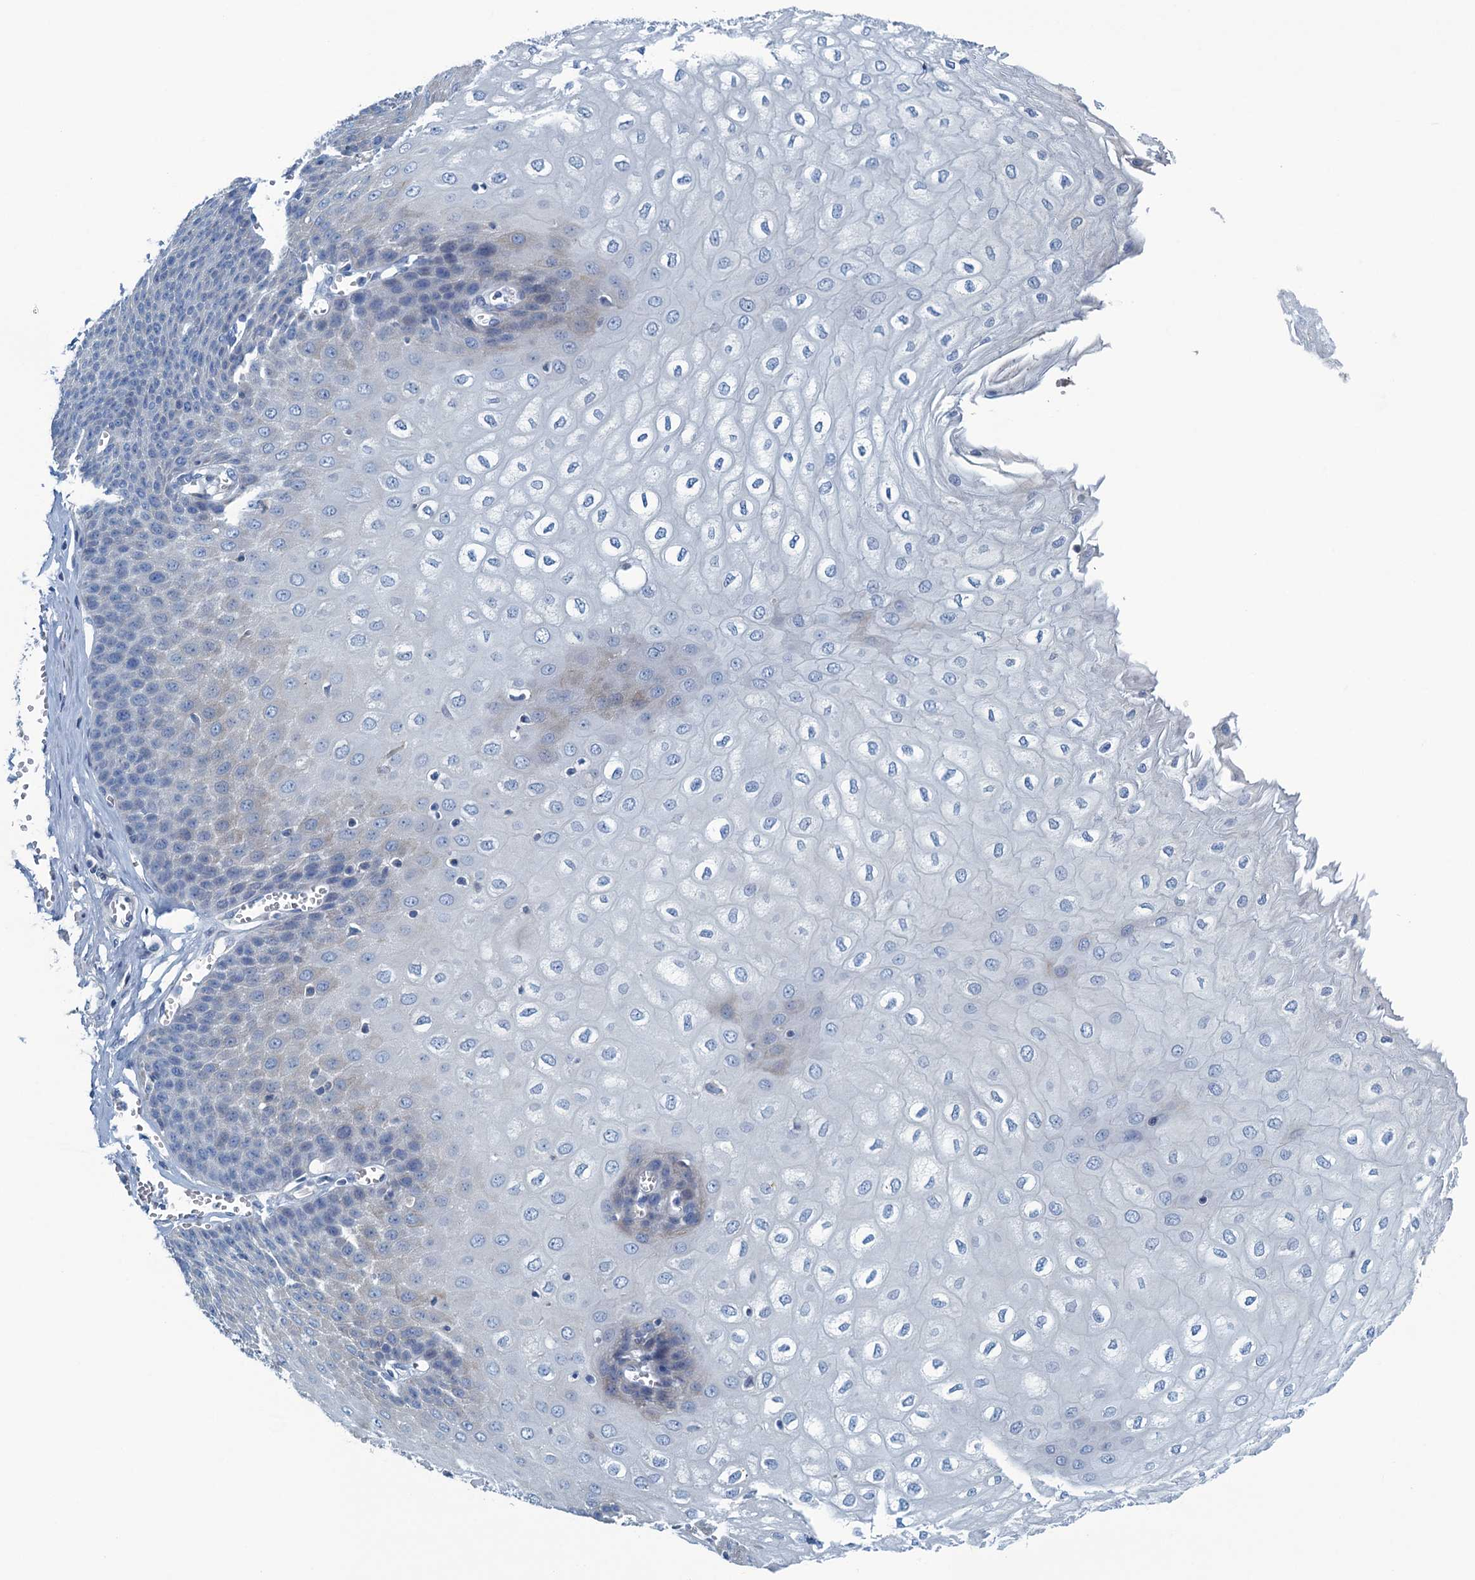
{"staining": {"intensity": "weak", "quantity": "<25%", "location": "cytoplasmic/membranous"}, "tissue": "esophagus", "cell_type": "Squamous epithelial cells", "image_type": "normal", "snomed": [{"axis": "morphology", "description": "Normal tissue, NOS"}, {"axis": "topography", "description": "Esophagus"}], "caption": "IHC of benign human esophagus reveals no positivity in squamous epithelial cells.", "gene": "C10orf88", "patient": {"sex": "male", "age": 60}}